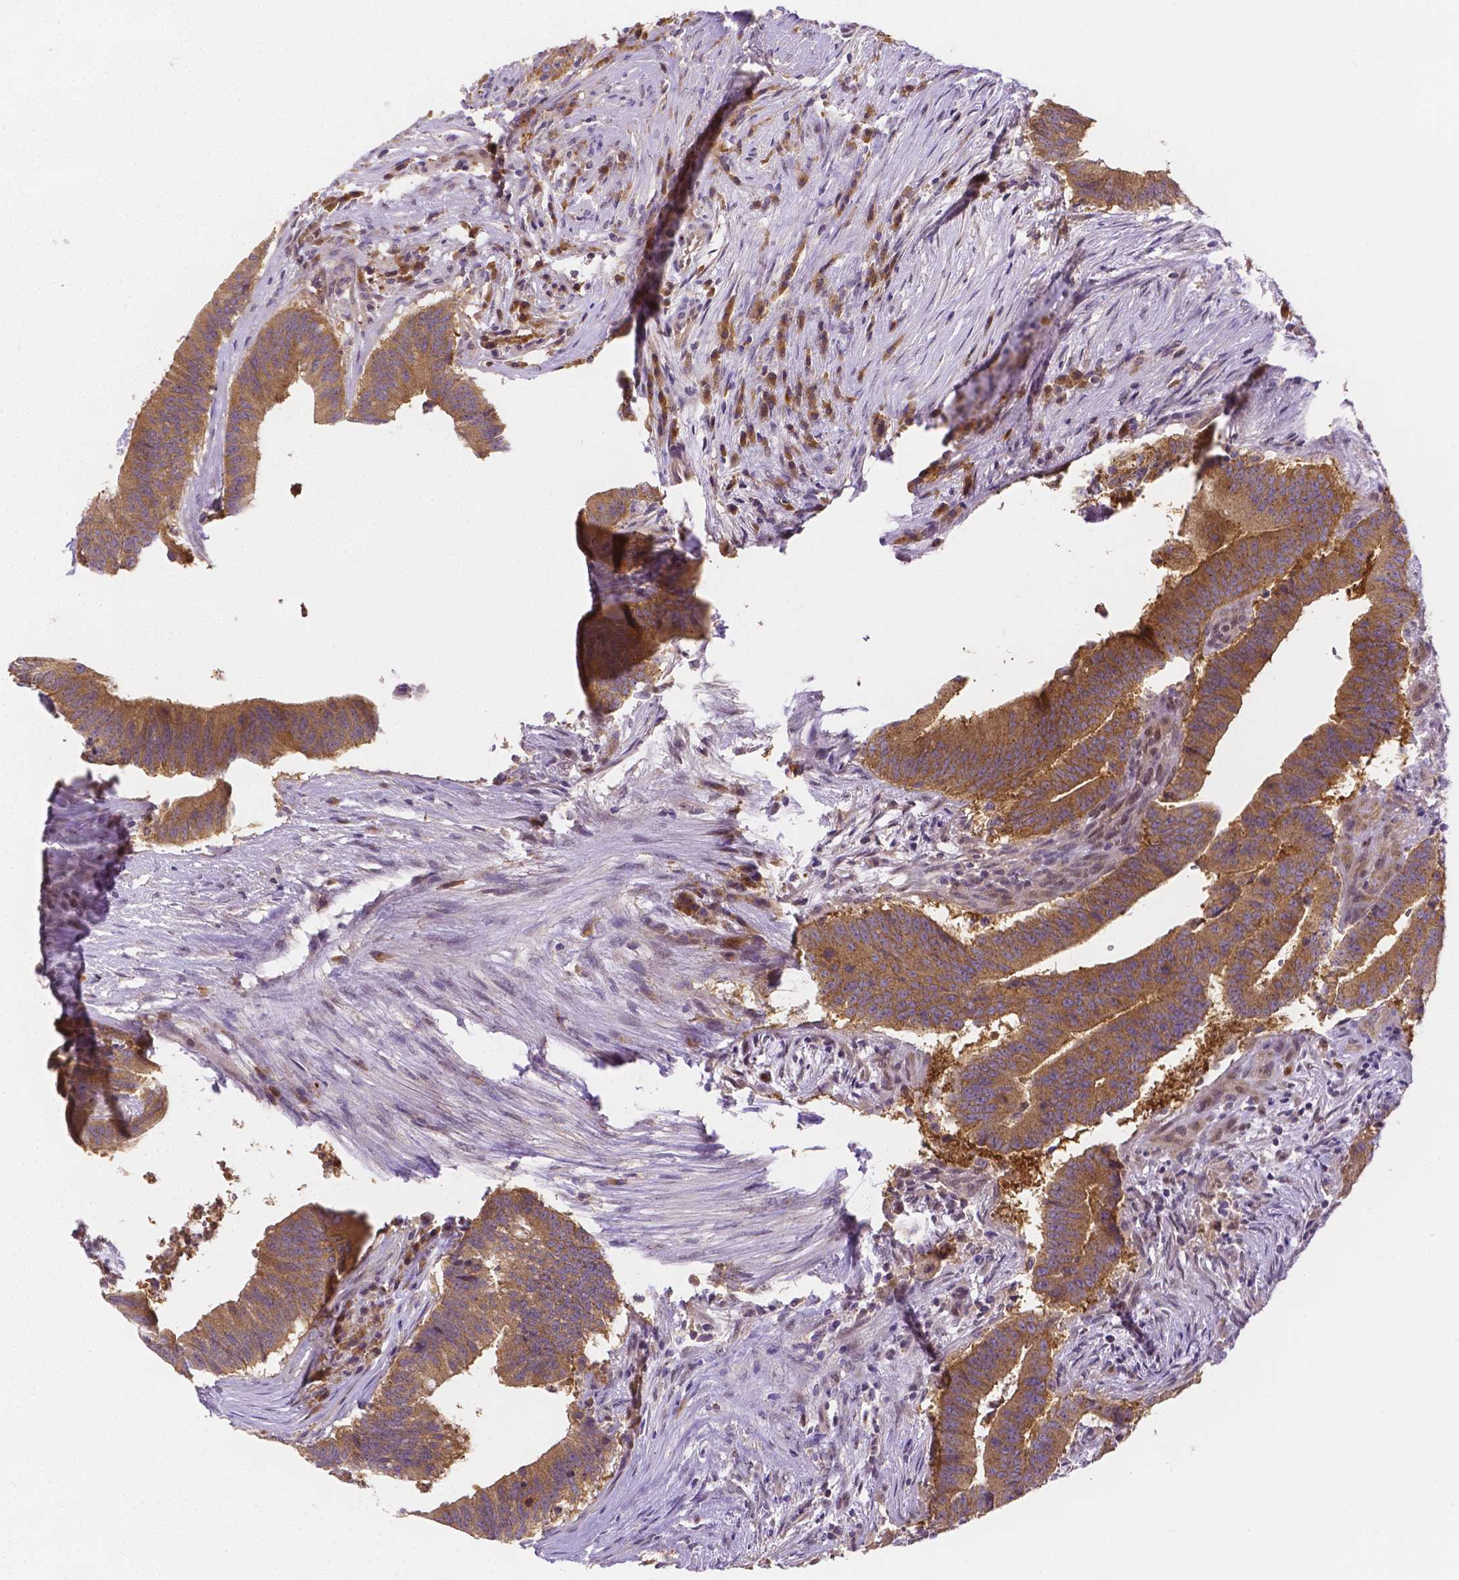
{"staining": {"intensity": "weak", "quantity": ">75%", "location": "cytoplasmic/membranous"}, "tissue": "colorectal cancer", "cell_type": "Tumor cells", "image_type": "cancer", "snomed": [{"axis": "morphology", "description": "Adenocarcinoma, NOS"}, {"axis": "topography", "description": "Colon"}], "caption": "Immunohistochemical staining of colorectal cancer demonstrates low levels of weak cytoplasmic/membranous protein expression in about >75% of tumor cells.", "gene": "ZNRD2", "patient": {"sex": "female", "age": 43}}